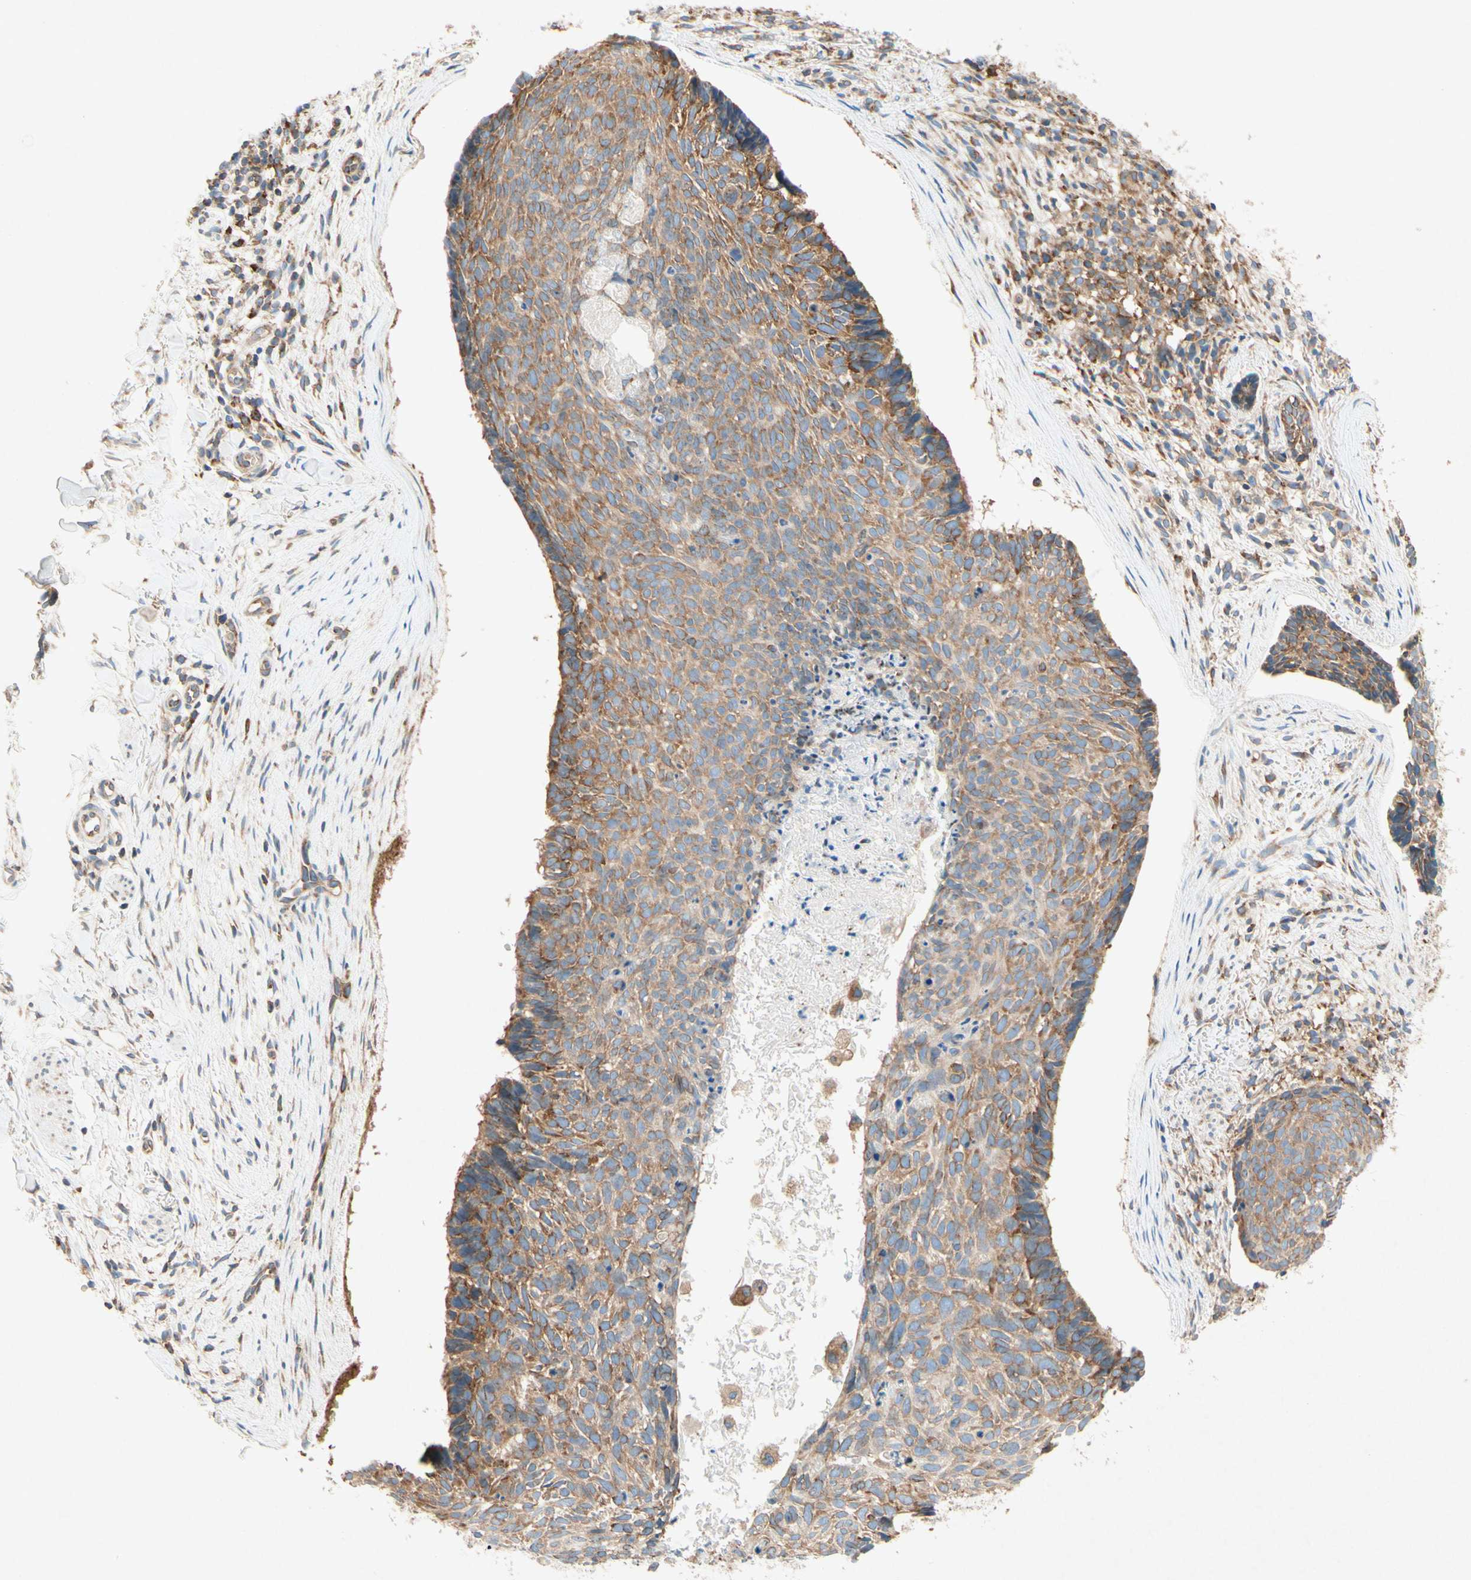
{"staining": {"intensity": "moderate", "quantity": ">75%", "location": "cytoplasmic/membranous"}, "tissue": "skin cancer", "cell_type": "Tumor cells", "image_type": "cancer", "snomed": [{"axis": "morphology", "description": "Normal tissue, NOS"}, {"axis": "morphology", "description": "Basal cell carcinoma"}, {"axis": "topography", "description": "Skin"}], "caption": "A brown stain labels moderate cytoplasmic/membranous positivity of a protein in human skin cancer (basal cell carcinoma) tumor cells.", "gene": "PABPC1", "patient": {"sex": "female", "age": 56}}